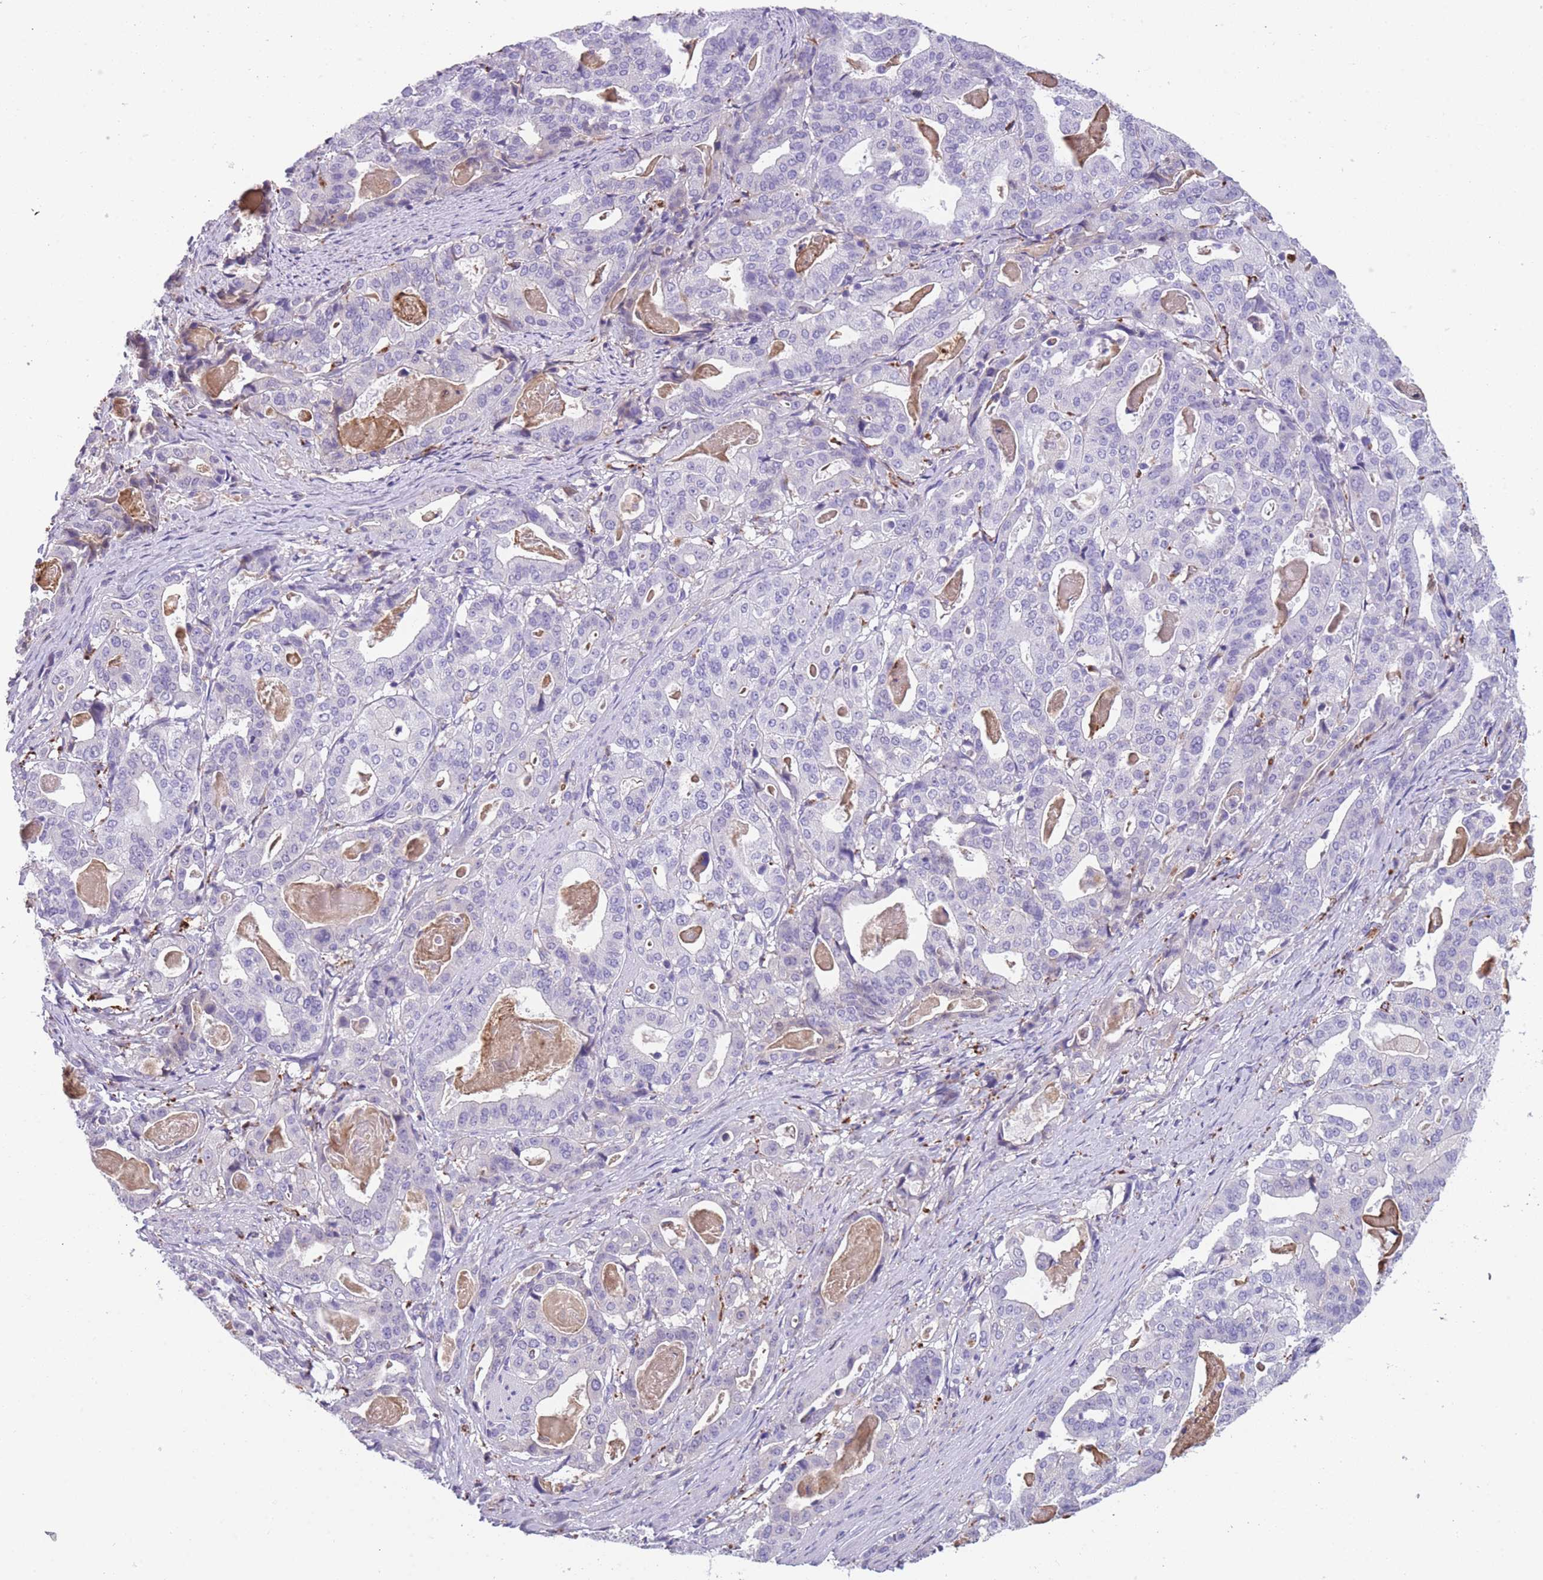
{"staining": {"intensity": "negative", "quantity": "none", "location": "none"}, "tissue": "stomach cancer", "cell_type": "Tumor cells", "image_type": "cancer", "snomed": [{"axis": "morphology", "description": "Adenocarcinoma, NOS"}, {"axis": "topography", "description": "Stomach"}], "caption": "There is no significant staining in tumor cells of stomach cancer (adenocarcinoma). (Brightfield microscopy of DAB (3,3'-diaminobenzidine) immunohistochemistry at high magnification).", "gene": "GNAT1", "patient": {"sex": "male", "age": 48}}